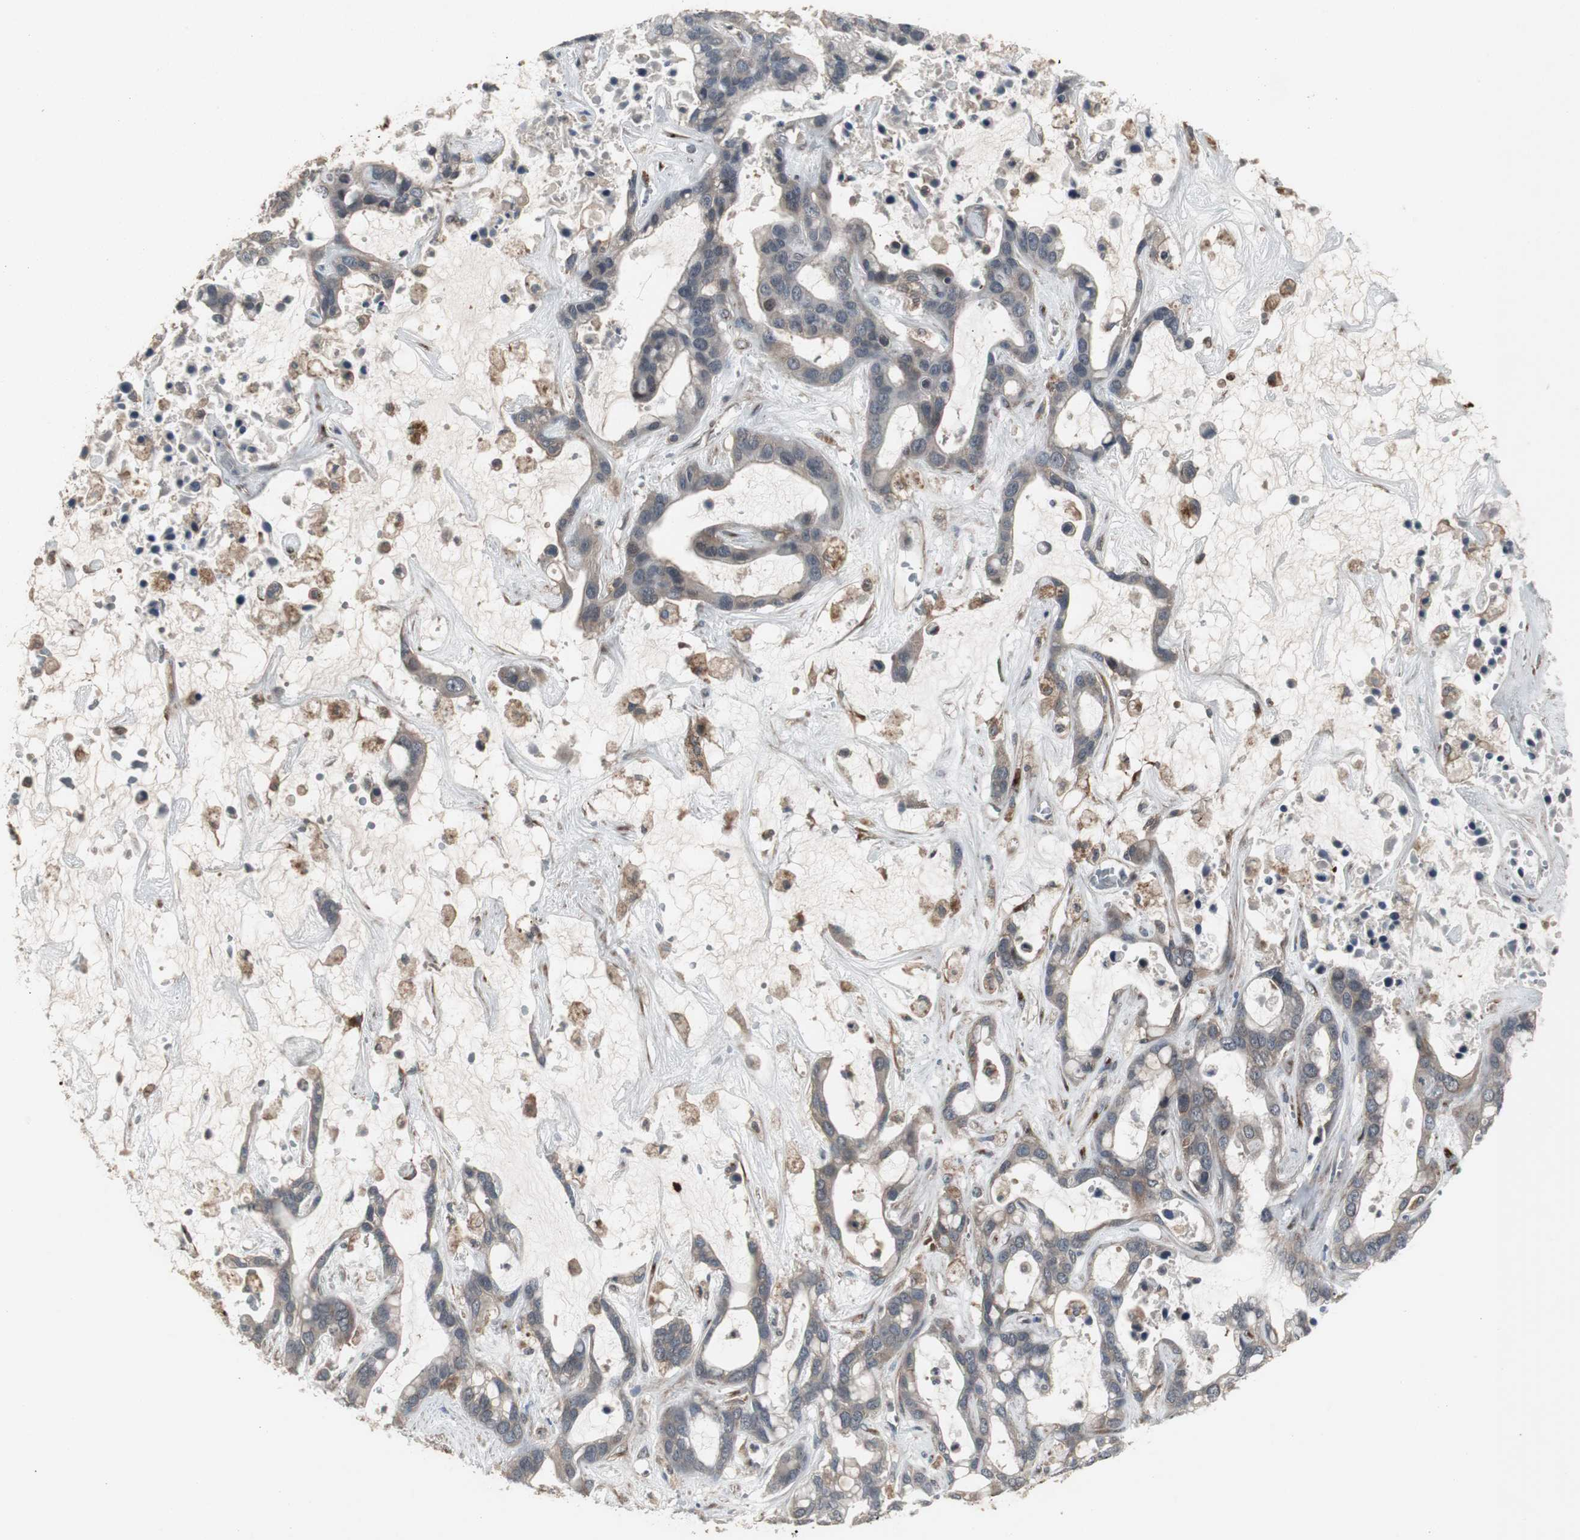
{"staining": {"intensity": "weak", "quantity": ">75%", "location": "cytoplasmic/membranous"}, "tissue": "liver cancer", "cell_type": "Tumor cells", "image_type": "cancer", "snomed": [{"axis": "morphology", "description": "Cholangiocarcinoma"}, {"axis": "topography", "description": "Liver"}], "caption": "A histopathology image of human liver cholangiocarcinoma stained for a protein reveals weak cytoplasmic/membranous brown staining in tumor cells. (brown staining indicates protein expression, while blue staining denotes nuclei).", "gene": "ATP2B2", "patient": {"sex": "female", "age": 65}}